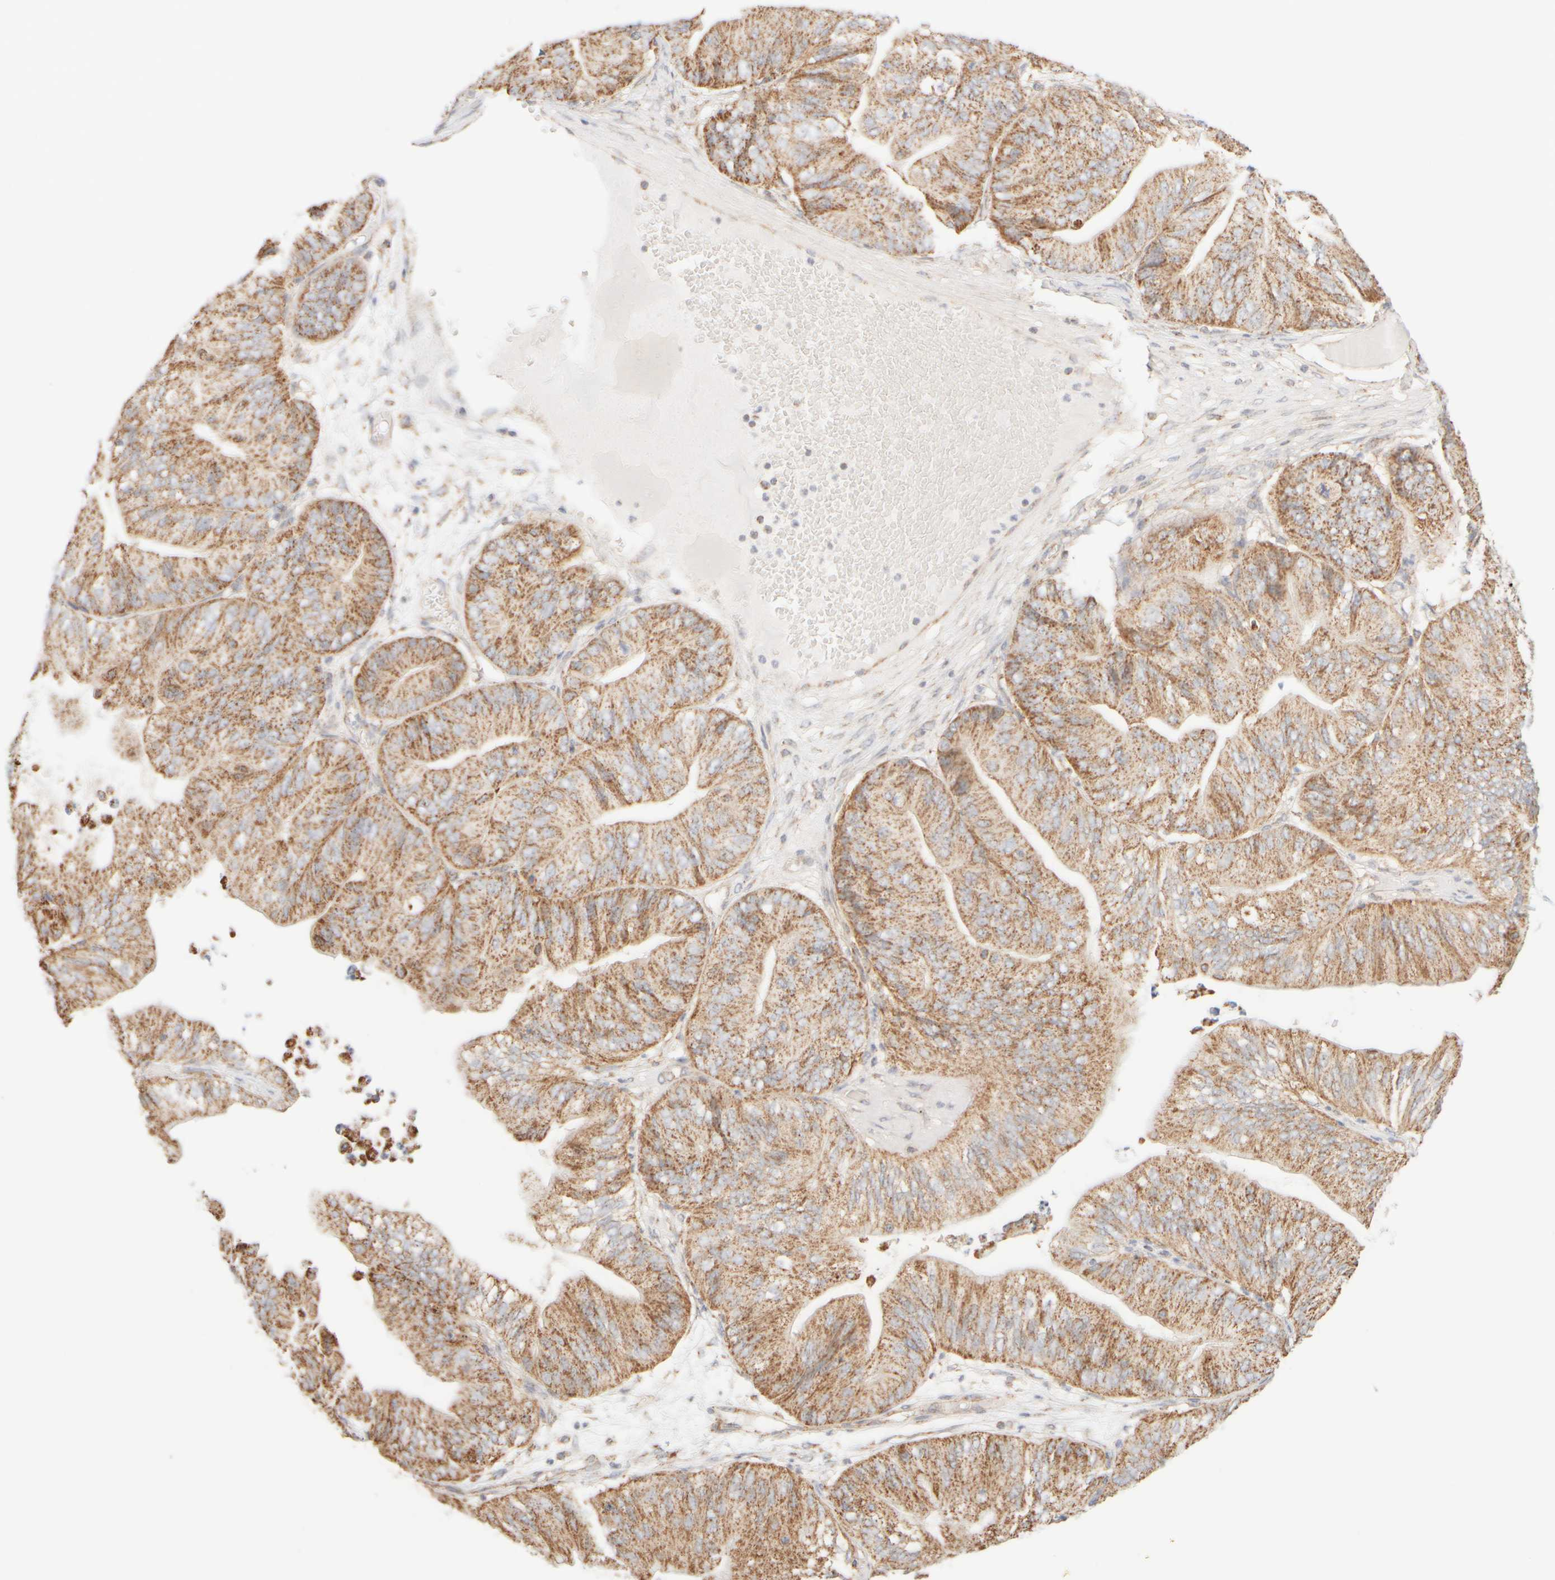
{"staining": {"intensity": "moderate", "quantity": ">75%", "location": "cytoplasmic/membranous"}, "tissue": "ovarian cancer", "cell_type": "Tumor cells", "image_type": "cancer", "snomed": [{"axis": "morphology", "description": "Cystadenocarcinoma, mucinous, NOS"}, {"axis": "topography", "description": "Ovary"}], "caption": "Human mucinous cystadenocarcinoma (ovarian) stained with a brown dye displays moderate cytoplasmic/membranous positive positivity in about >75% of tumor cells.", "gene": "APBB2", "patient": {"sex": "female", "age": 61}}